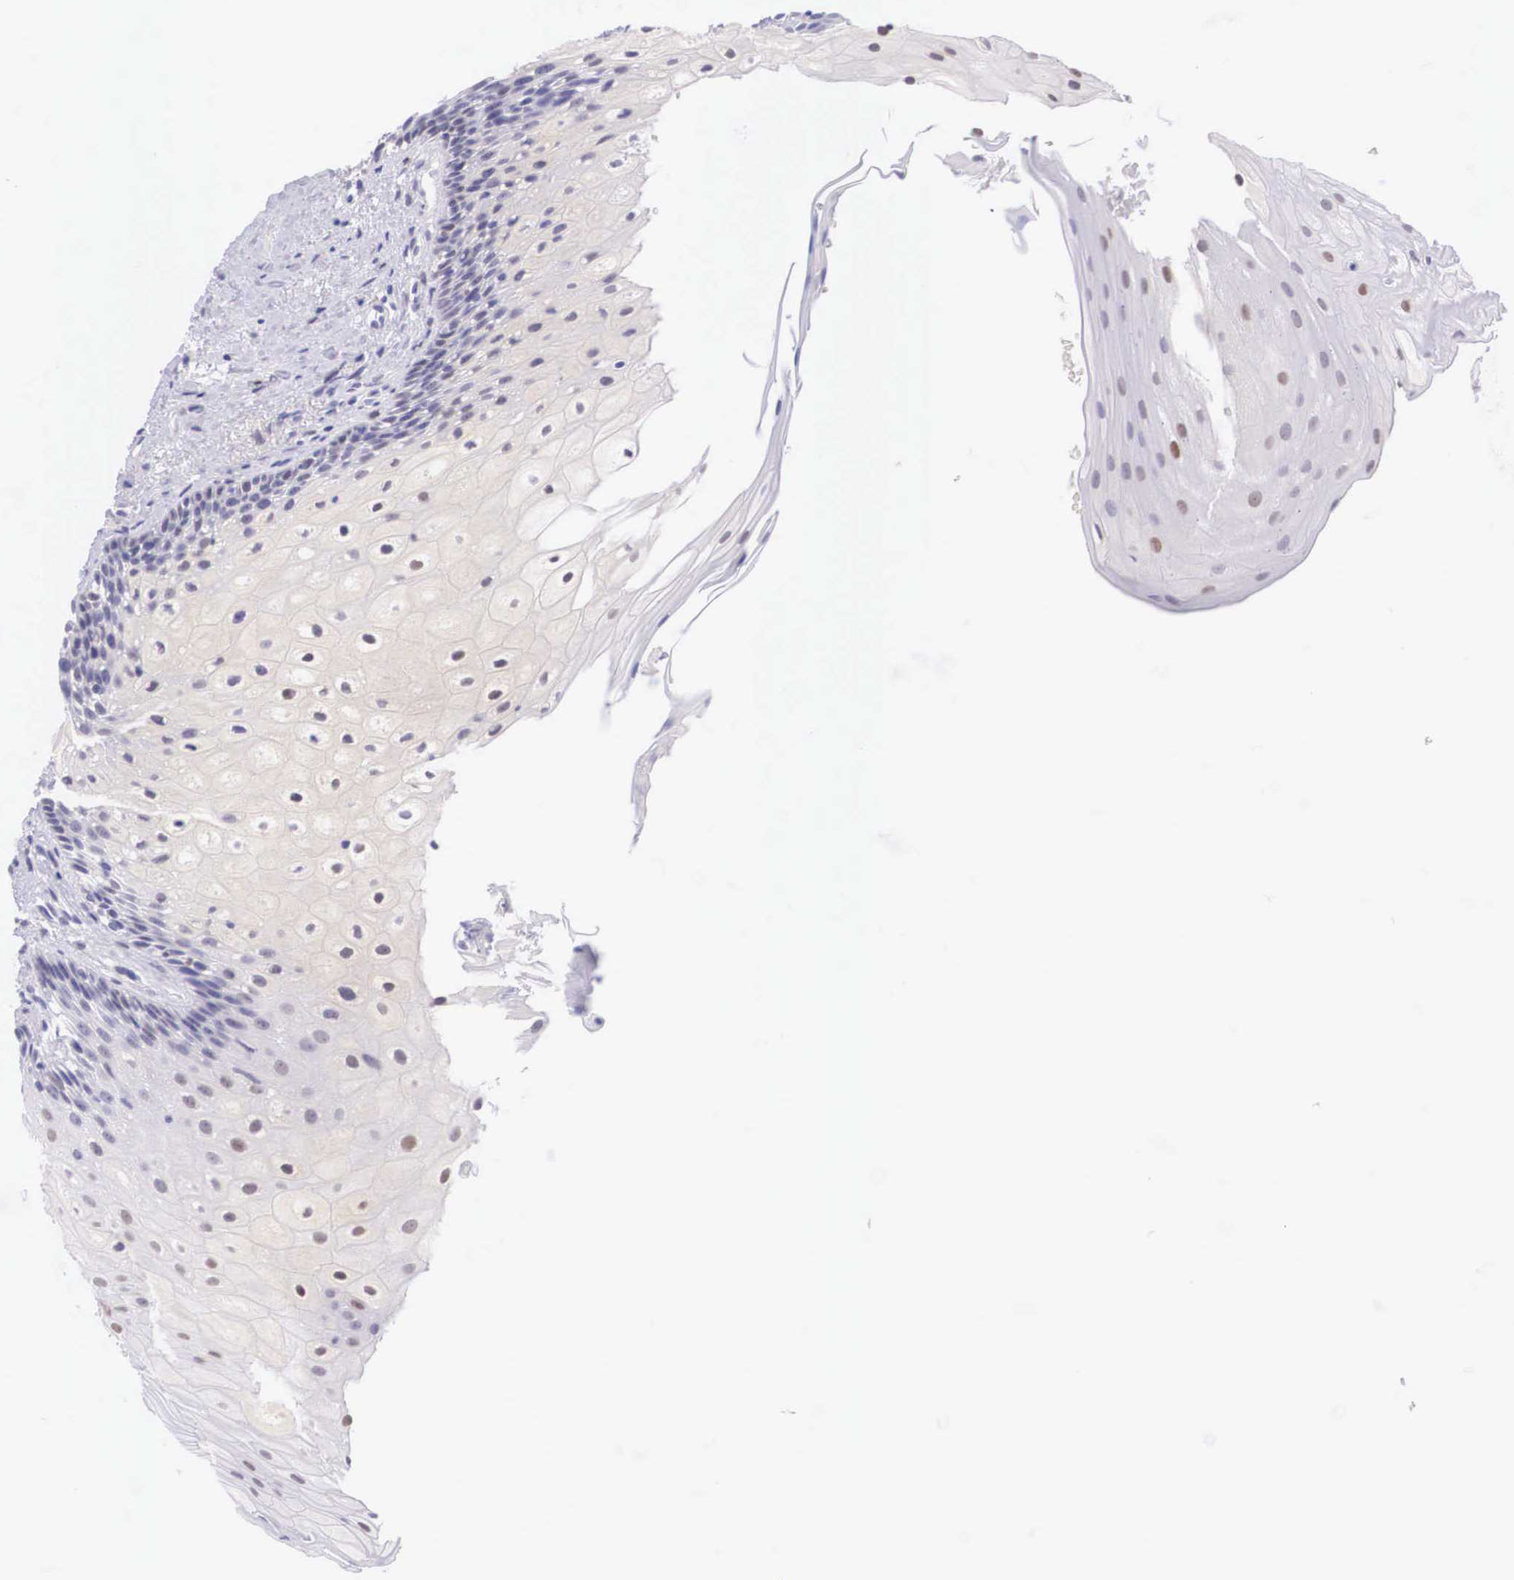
{"staining": {"intensity": "weak", "quantity": "25%-75%", "location": "cytoplasmic/membranous,nuclear"}, "tissue": "oral mucosa", "cell_type": "Squamous epithelial cells", "image_type": "normal", "snomed": [{"axis": "morphology", "description": "Normal tissue, NOS"}, {"axis": "topography", "description": "Oral tissue"}], "caption": "Approximately 25%-75% of squamous epithelial cells in benign human oral mucosa reveal weak cytoplasmic/membranous,nuclear protein staining as visualized by brown immunohistochemical staining.", "gene": "BCL6", "patient": {"sex": "female", "age": 79}}